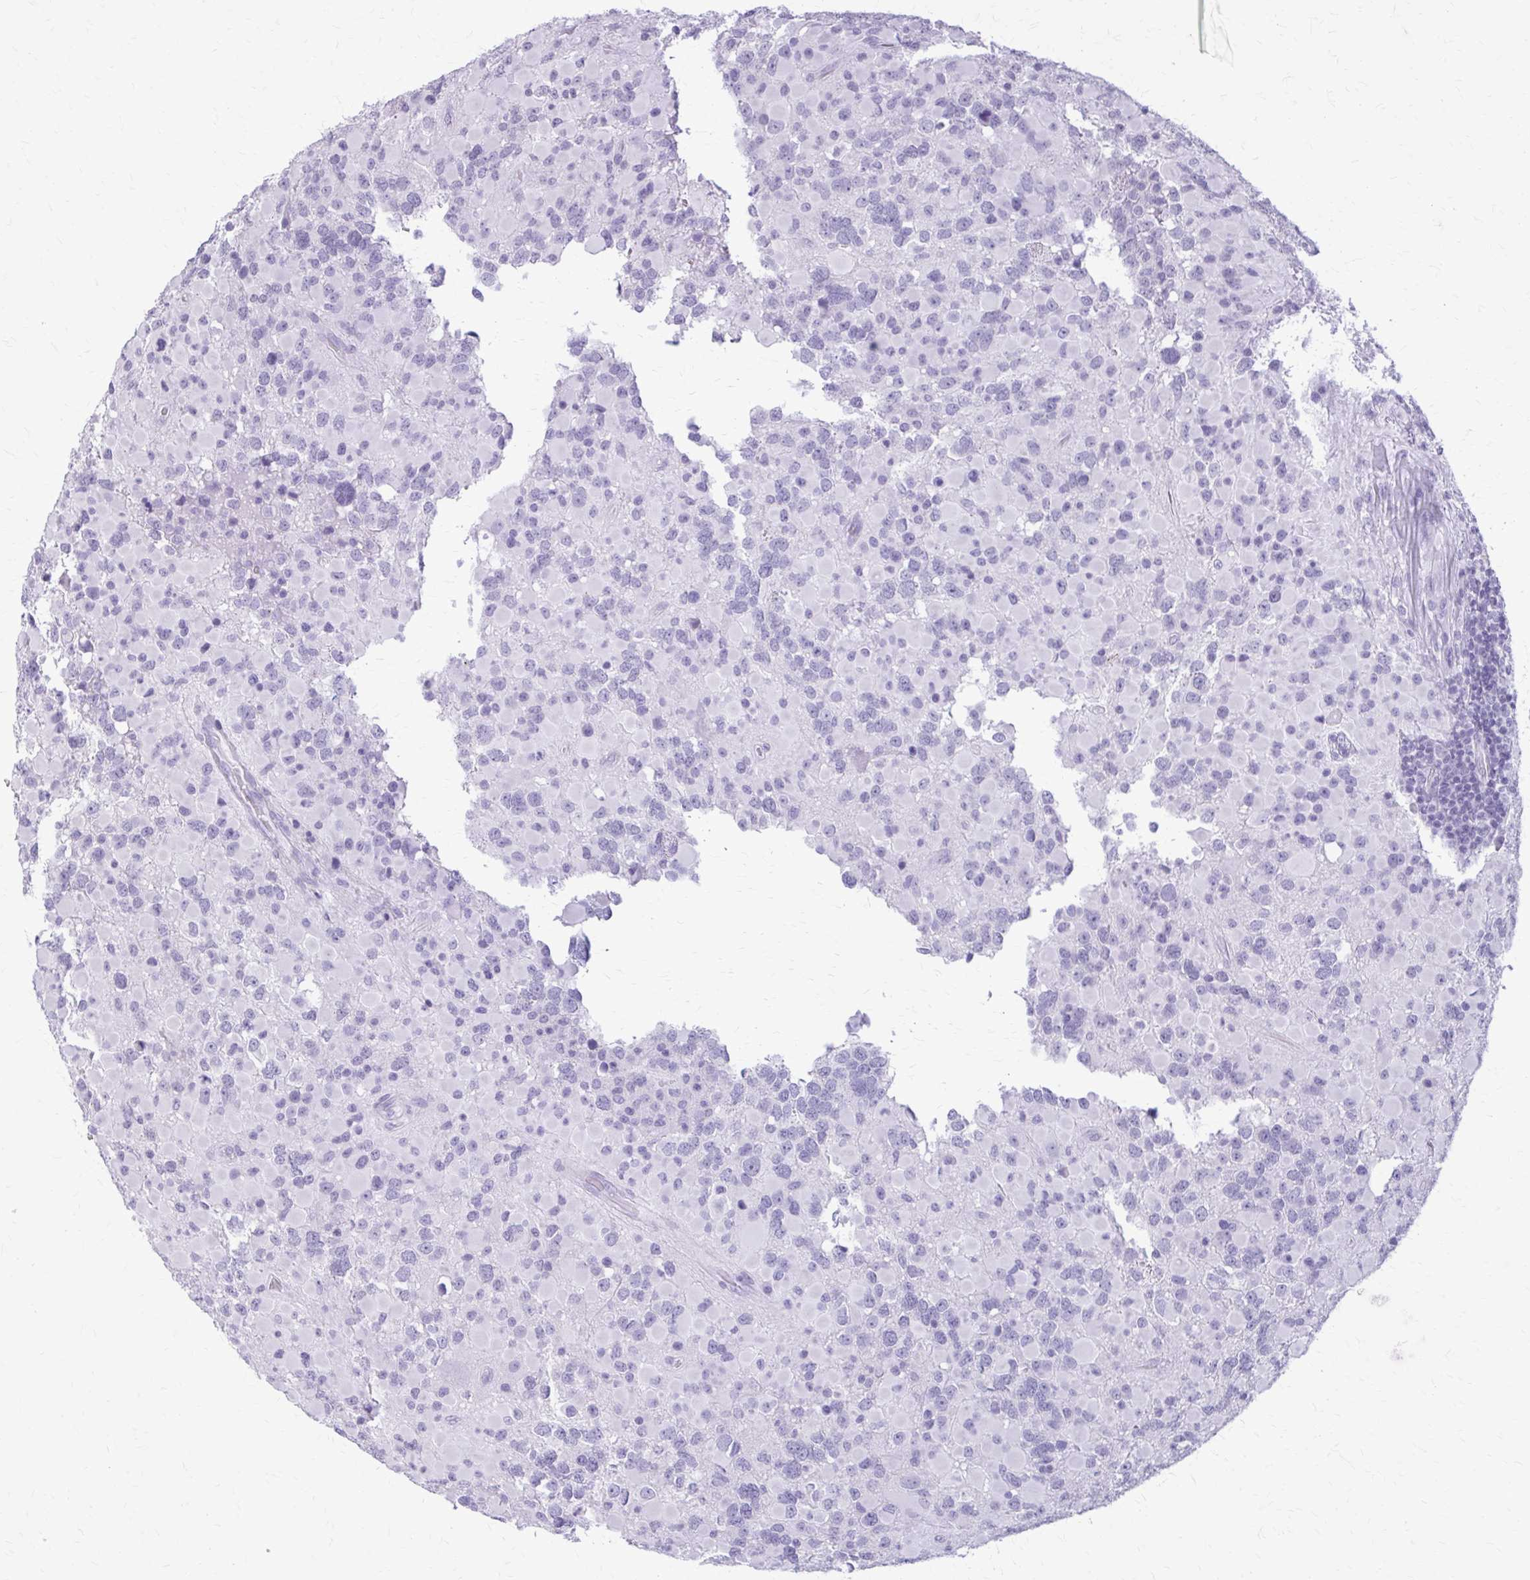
{"staining": {"intensity": "negative", "quantity": "none", "location": "none"}, "tissue": "glioma", "cell_type": "Tumor cells", "image_type": "cancer", "snomed": [{"axis": "morphology", "description": "Glioma, malignant, High grade"}, {"axis": "topography", "description": "Brain"}], "caption": "The immunohistochemistry (IHC) histopathology image has no significant staining in tumor cells of glioma tissue. Nuclei are stained in blue.", "gene": "KRT5", "patient": {"sex": "female", "age": 40}}